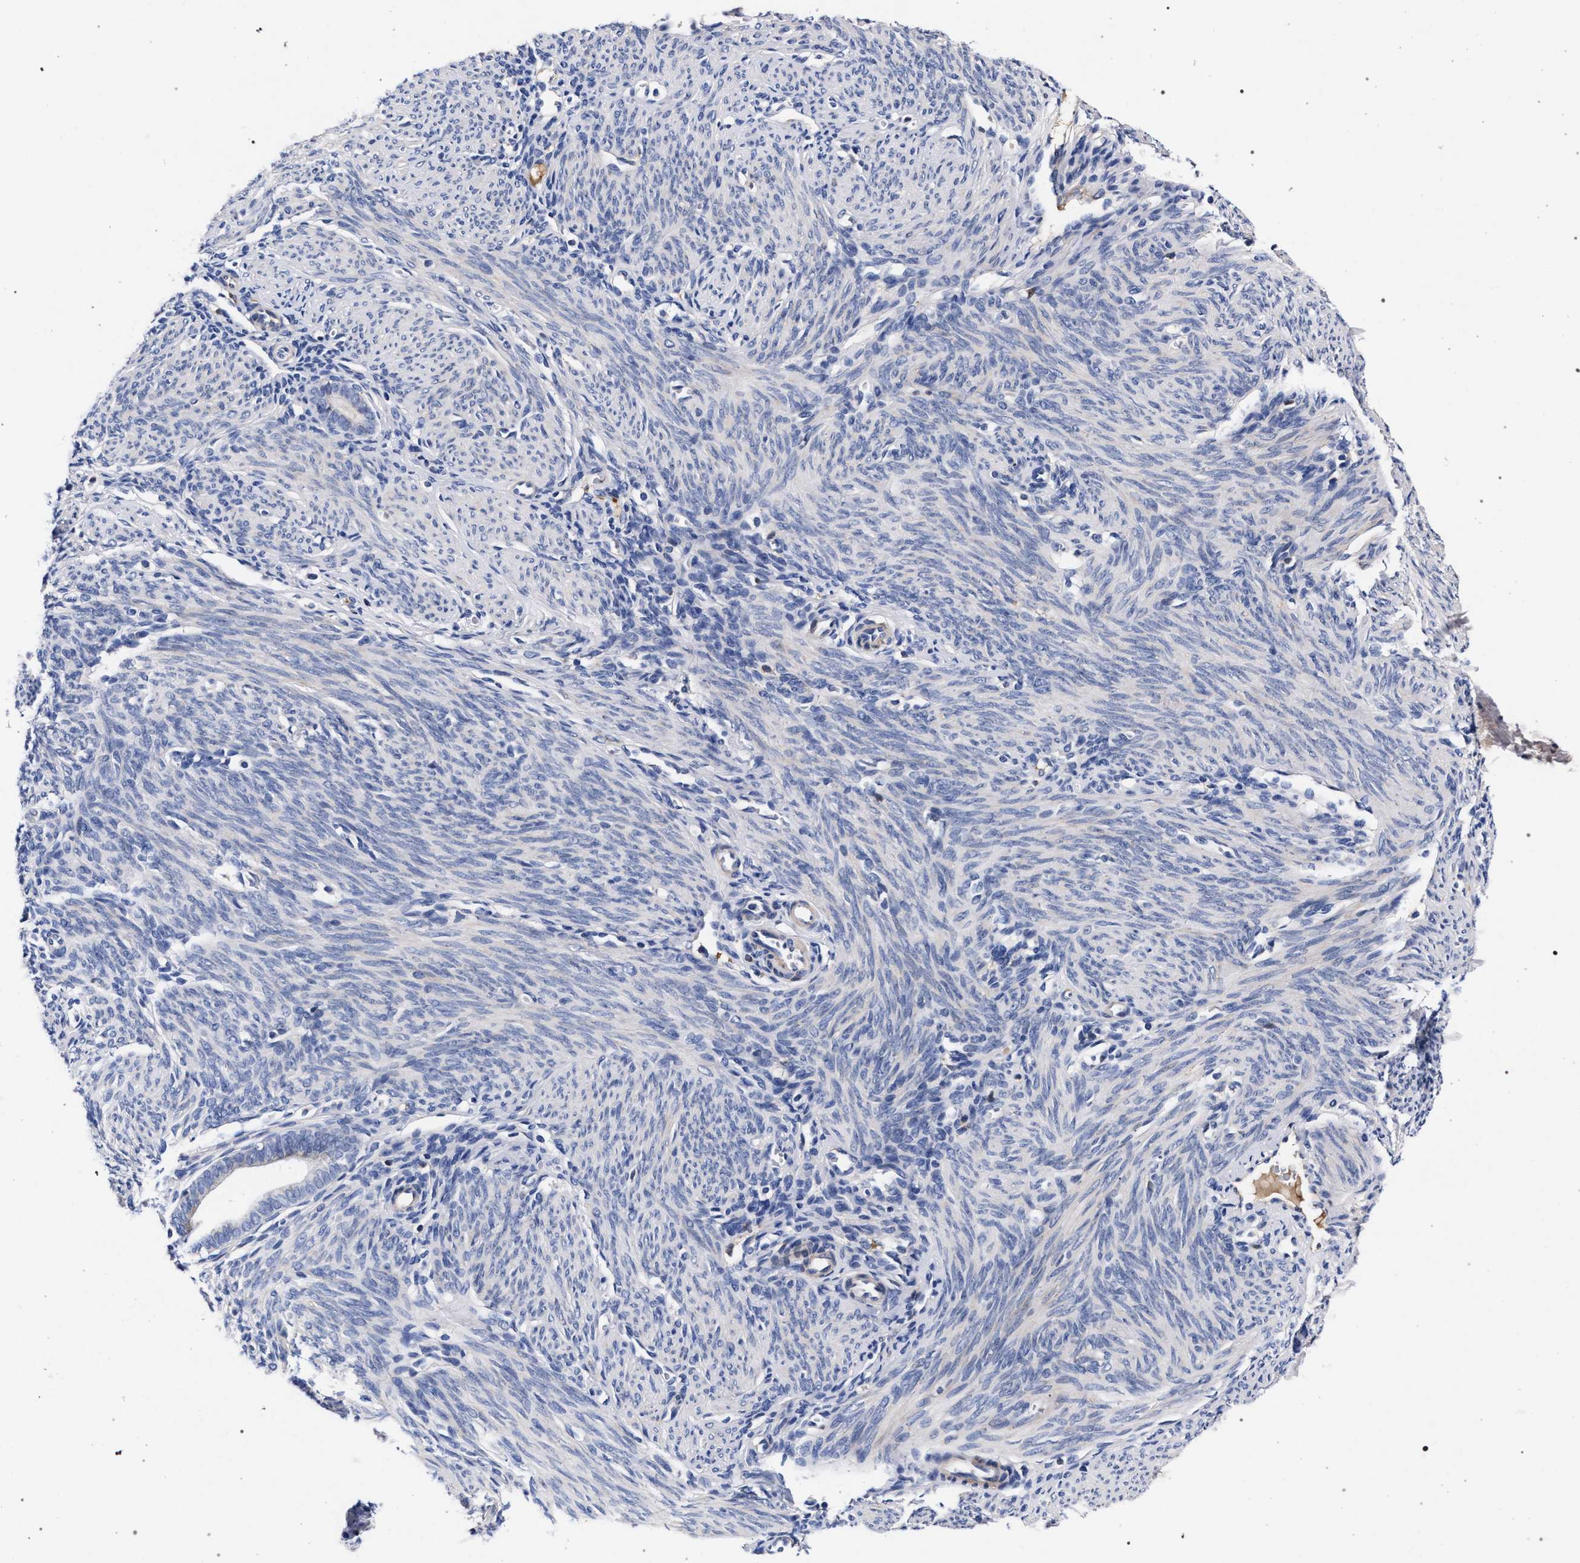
{"staining": {"intensity": "negative", "quantity": "none", "location": "none"}, "tissue": "endometrium", "cell_type": "Cells in endometrial stroma", "image_type": "normal", "snomed": [{"axis": "morphology", "description": "Normal tissue, NOS"}, {"axis": "morphology", "description": "Adenocarcinoma, NOS"}, {"axis": "topography", "description": "Endometrium"}], "caption": "Histopathology image shows no protein positivity in cells in endometrial stroma of normal endometrium. Nuclei are stained in blue.", "gene": "ACOX1", "patient": {"sex": "female", "age": 57}}